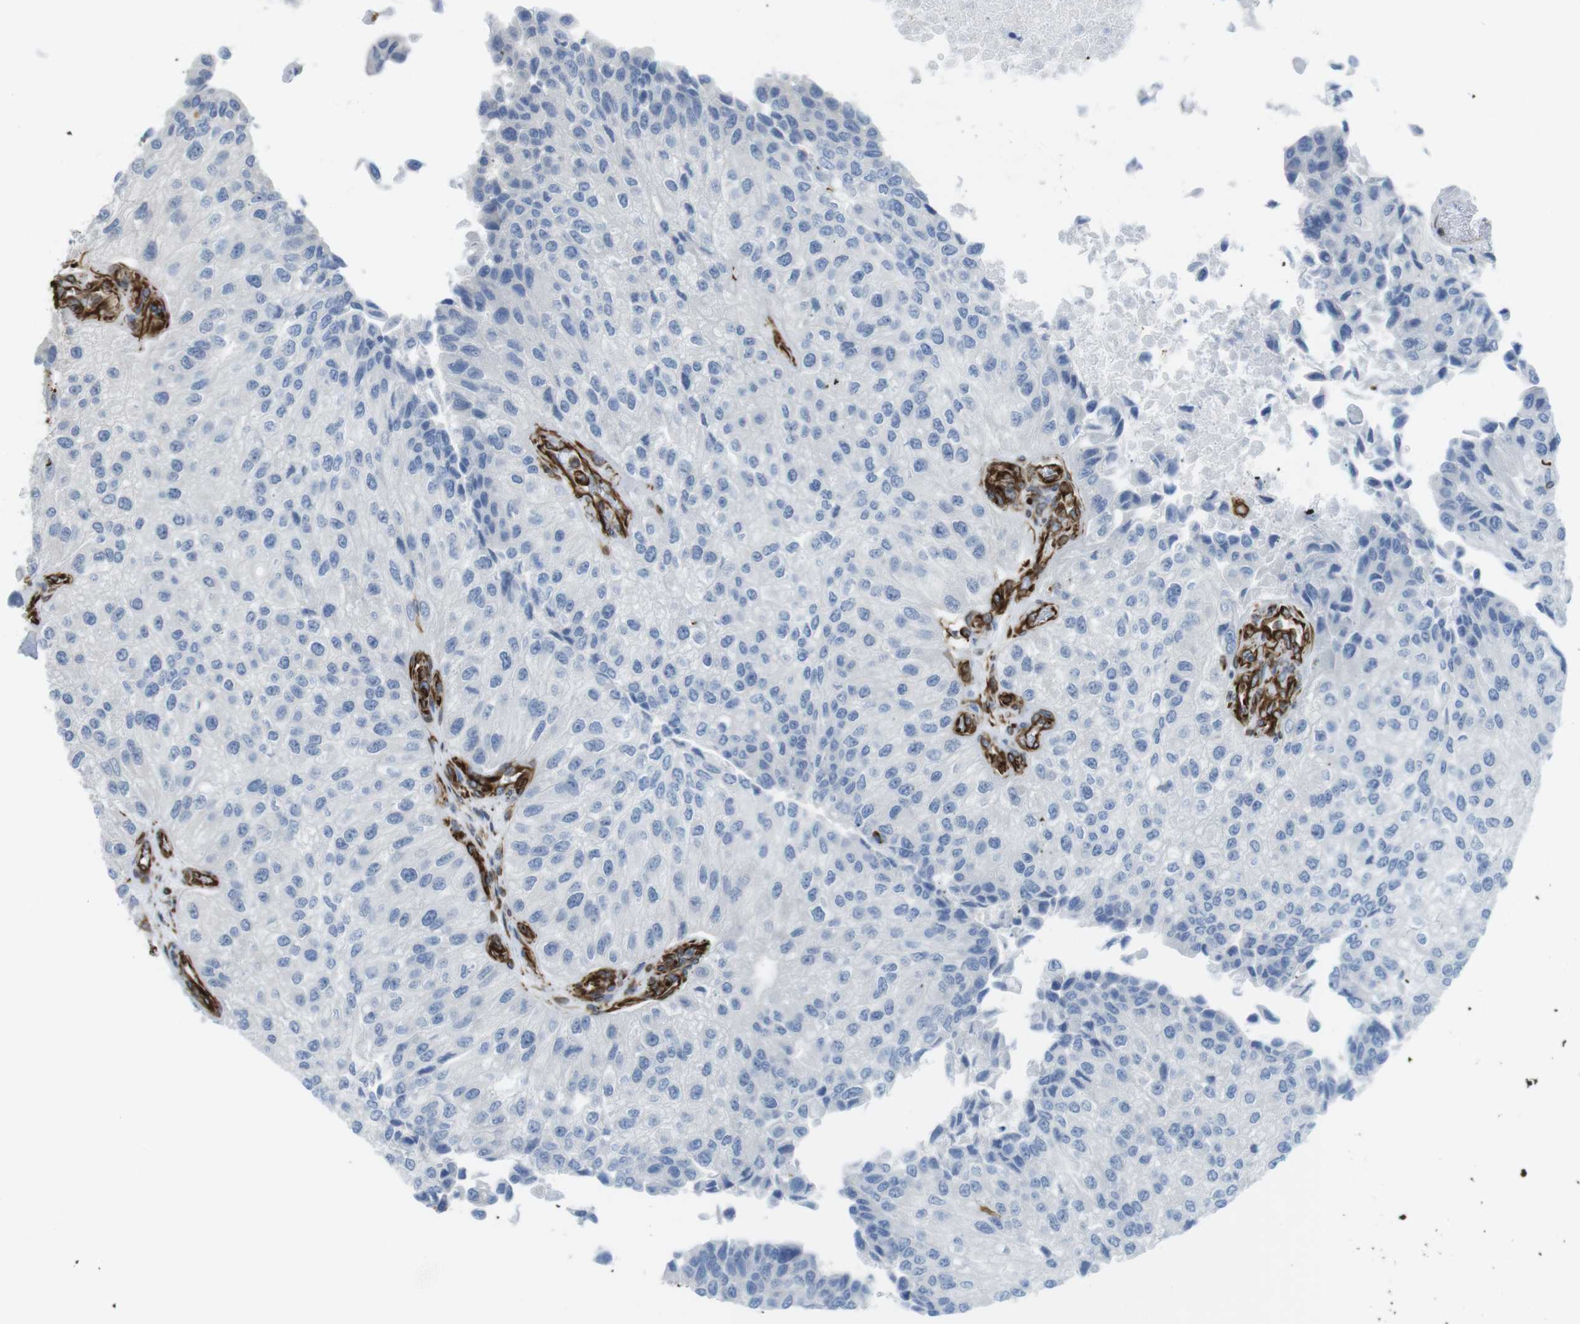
{"staining": {"intensity": "negative", "quantity": "none", "location": "none"}, "tissue": "urothelial cancer", "cell_type": "Tumor cells", "image_type": "cancer", "snomed": [{"axis": "morphology", "description": "Urothelial carcinoma, High grade"}, {"axis": "topography", "description": "Kidney"}, {"axis": "topography", "description": "Urinary bladder"}], "caption": "IHC of urothelial cancer demonstrates no staining in tumor cells.", "gene": "RALGPS1", "patient": {"sex": "male", "age": 77}}